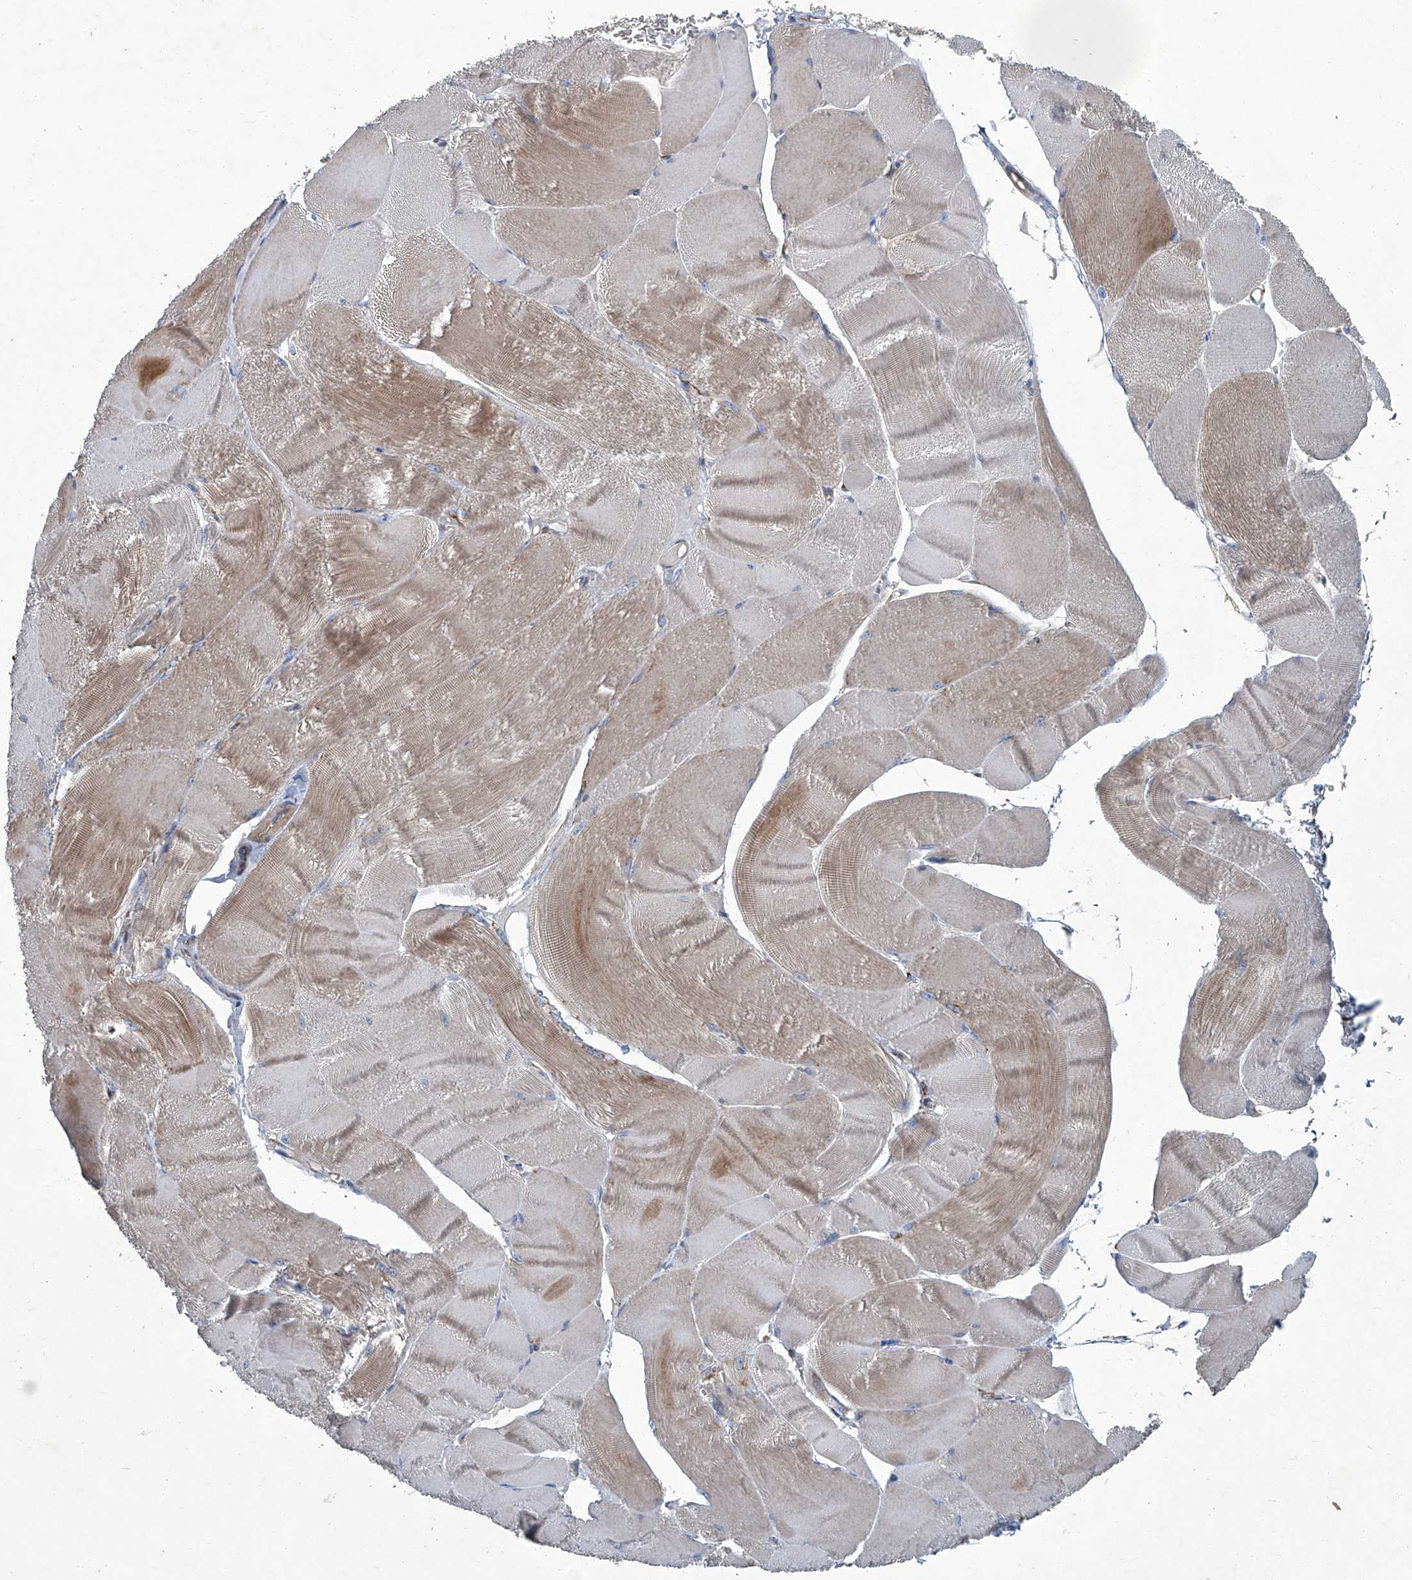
{"staining": {"intensity": "weak", "quantity": "25%-75%", "location": "cytoplasmic/membranous"}, "tissue": "skeletal muscle", "cell_type": "Myocytes", "image_type": "normal", "snomed": [{"axis": "morphology", "description": "Normal tissue, NOS"}, {"axis": "morphology", "description": "Basal cell carcinoma"}, {"axis": "topography", "description": "Skeletal muscle"}], "caption": "Normal skeletal muscle shows weak cytoplasmic/membranous expression in approximately 25%-75% of myocytes, visualized by immunohistochemistry. The staining was performed using DAB (3,3'-diaminobenzidine) to visualize the protein expression in brown, while the nuclei were stained in blue with hematoxylin (Magnification: 20x).", "gene": "PIGH", "patient": {"sex": "female", "age": 64}}